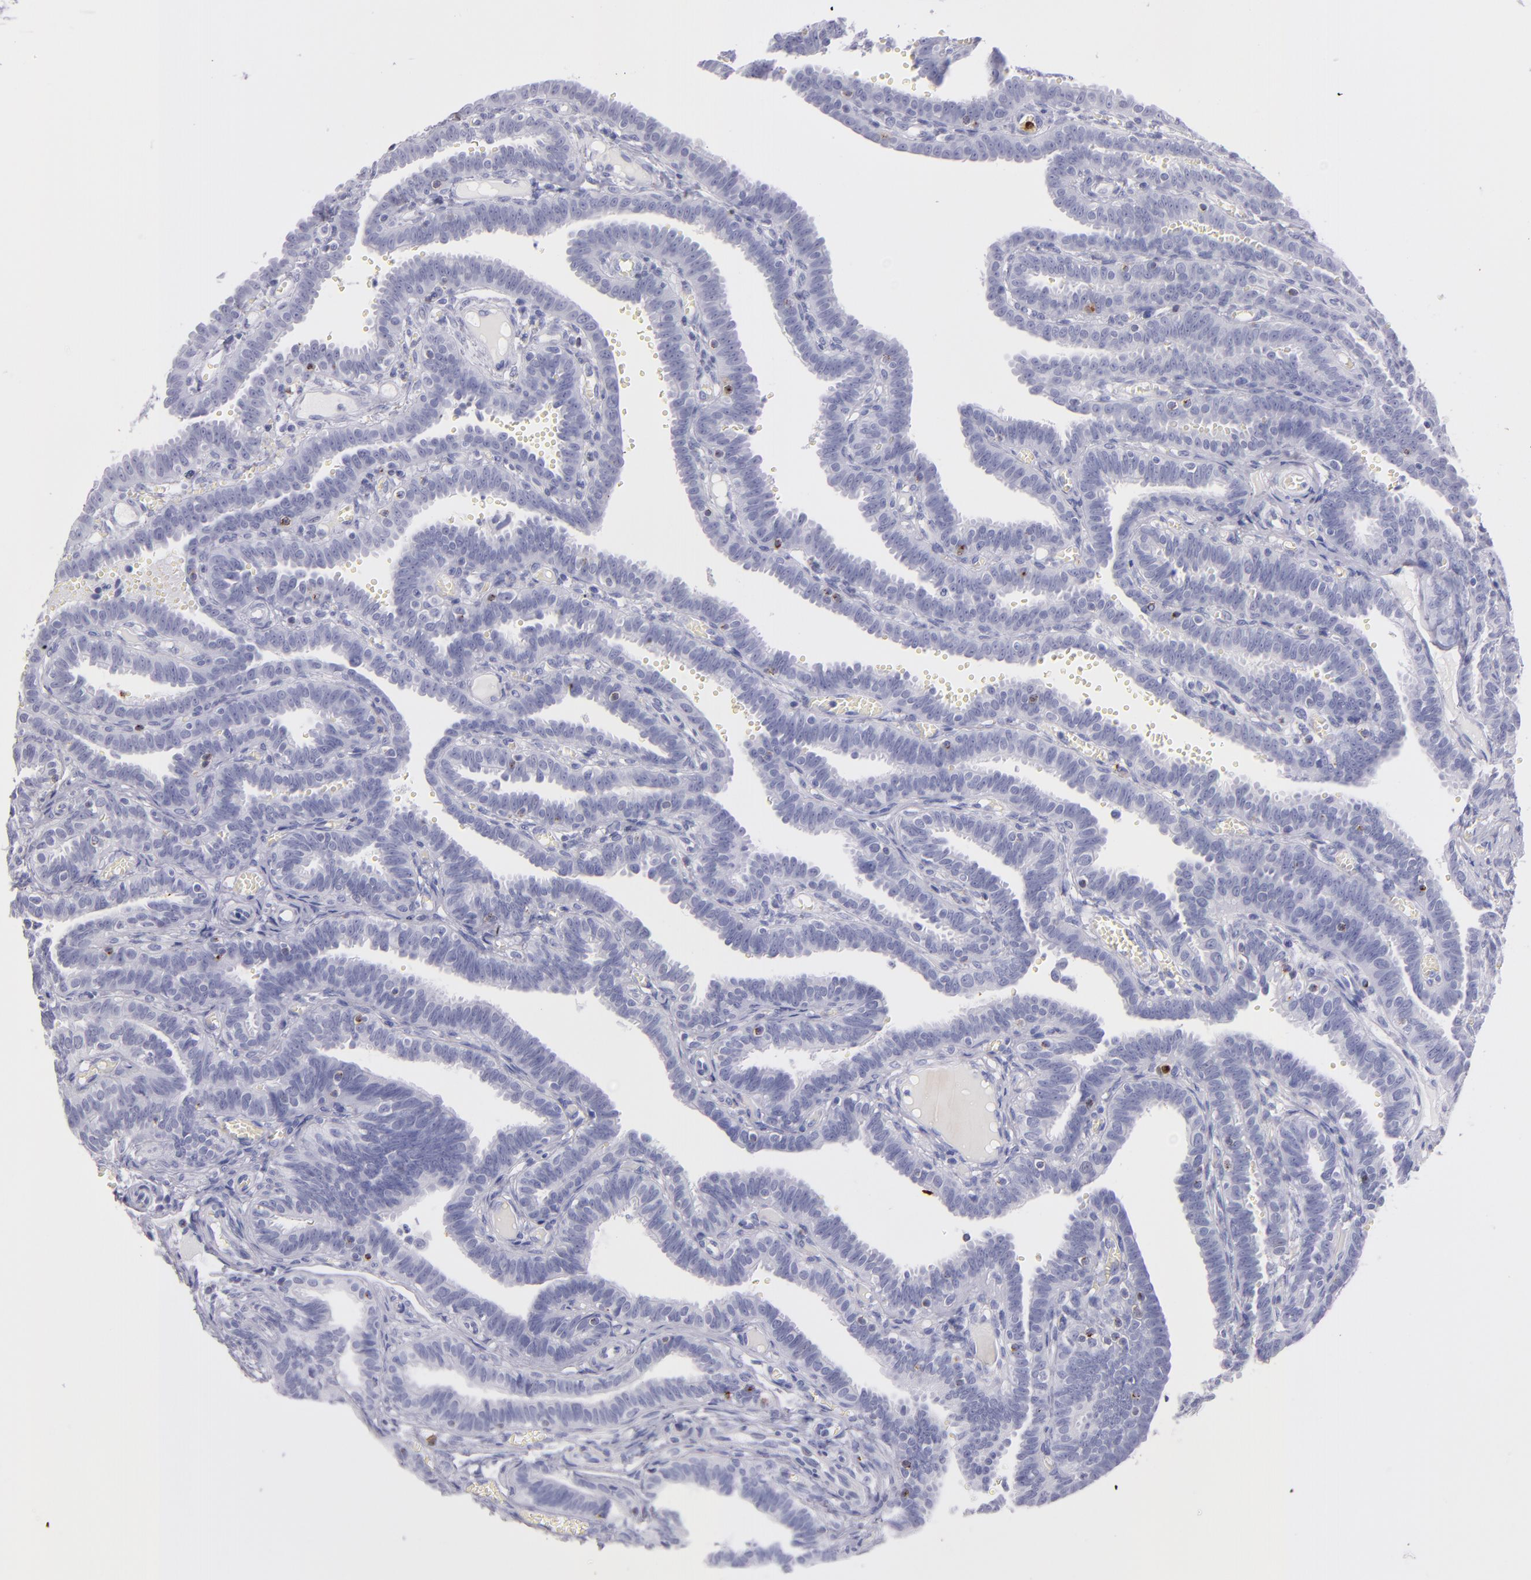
{"staining": {"intensity": "negative", "quantity": "none", "location": "none"}, "tissue": "fallopian tube", "cell_type": "Glandular cells", "image_type": "normal", "snomed": [{"axis": "morphology", "description": "Normal tissue, NOS"}, {"axis": "topography", "description": "Fallopian tube"}], "caption": "An image of fallopian tube stained for a protein displays no brown staining in glandular cells. (DAB (3,3'-diaminobenzidine) IHC with hematoxylin counter stain).", "gene": "PRF1", "patient": {"sex": "female", "age": 29}}